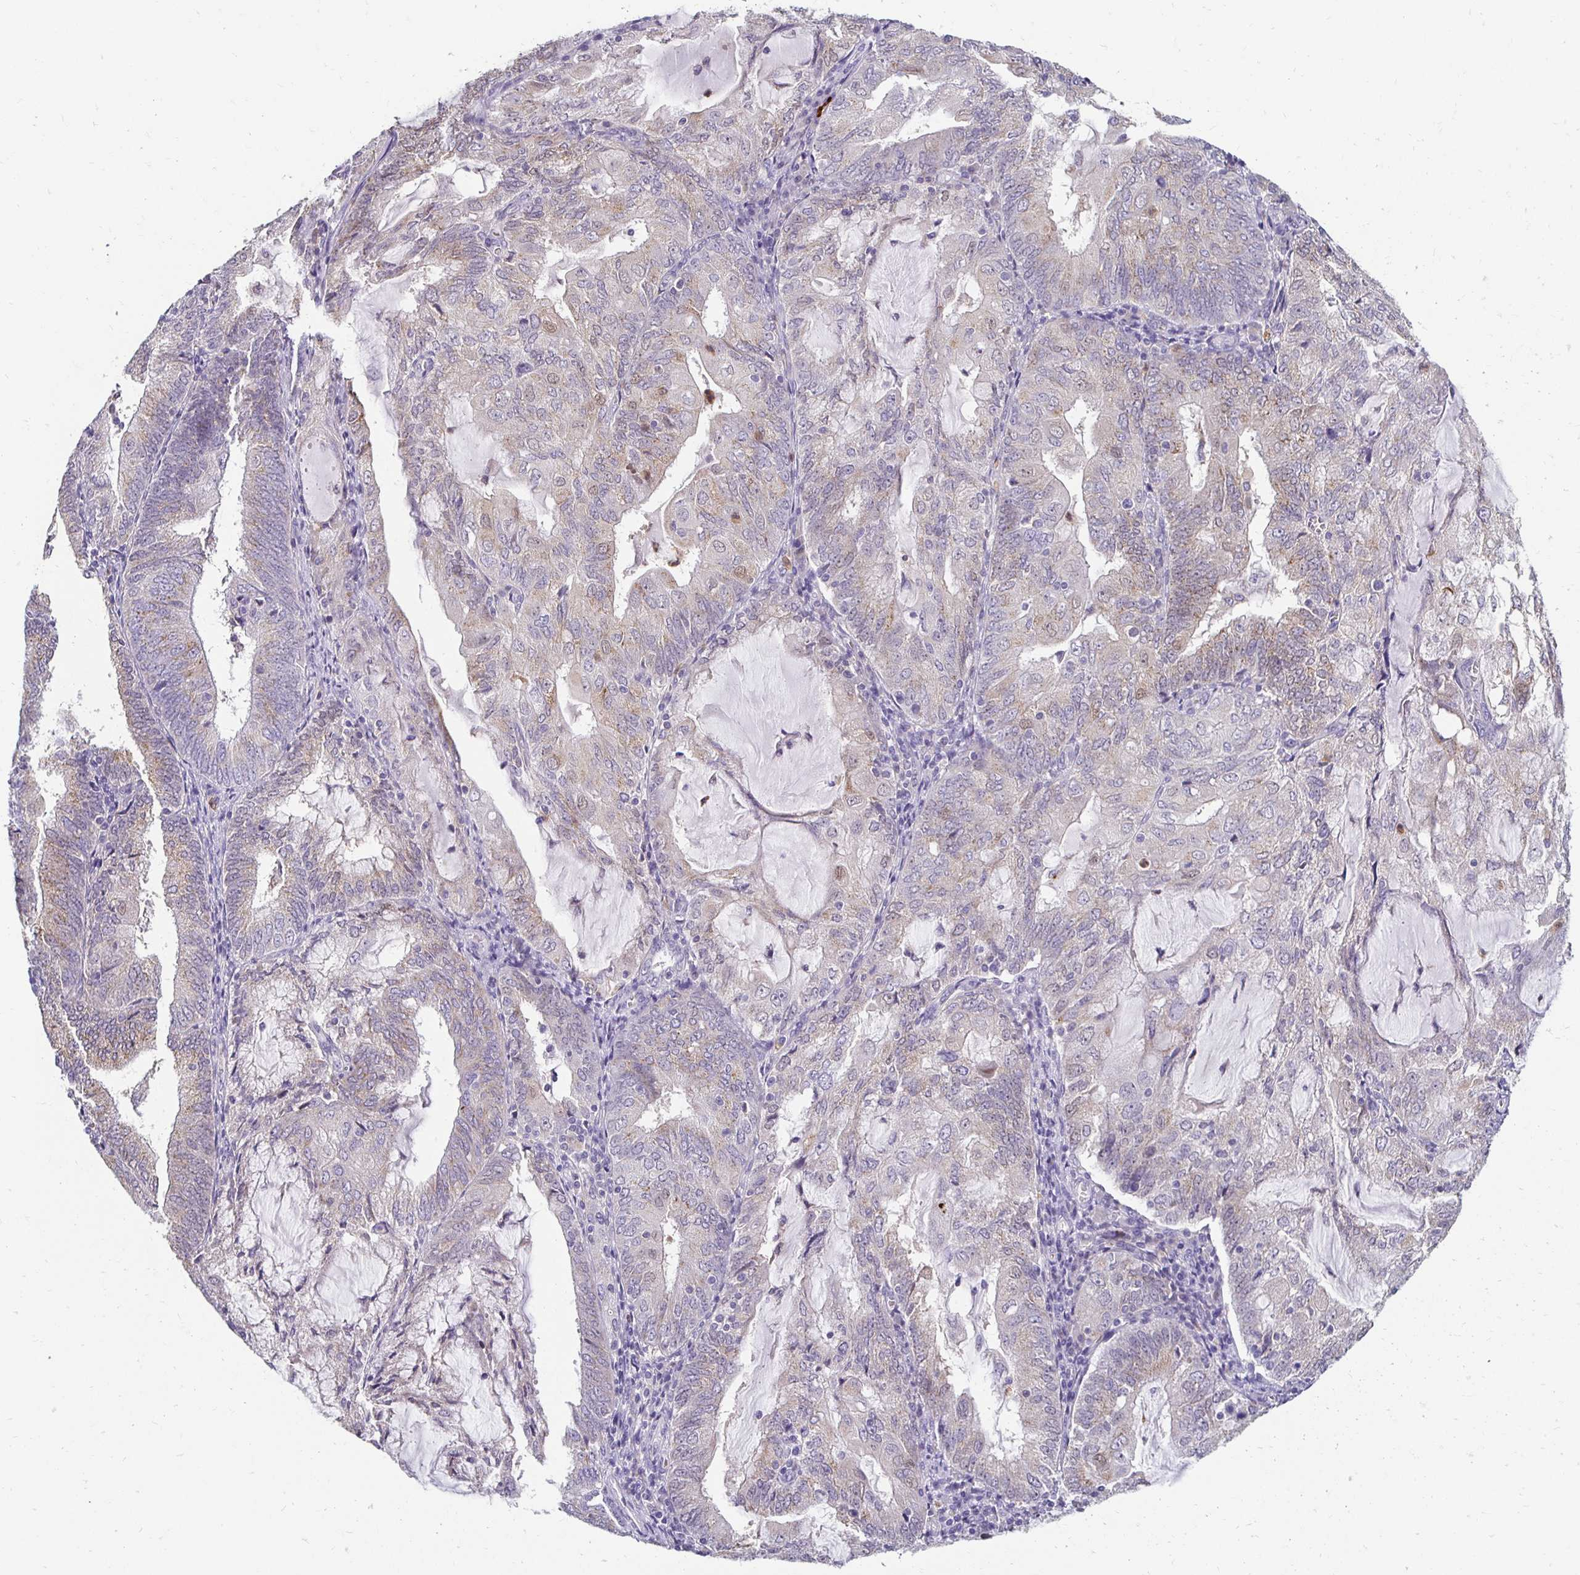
{"staining": {"intensity": "weak", "quantity": "25%-75%", "location": "cytoplasmic/membranous"}, "tissue": "endometrial cancer", "cell_type": "Tumor cells", "image_type": "cancer", "snomed": [{"axis": "morphology", "description": "Adenocarcinoma, NOS"}, {"axis": "topography", "description": "Endometrium"}], "caption": "Immunohistochemical staining of endometrial adenocarcinoma exhibits low levels of weak cytoplasmic/membranous staining in approximately 25%-75% of tumor cells. Nuclei are stained in blue.", "gene": "GK2", "patient": {"sex": "female", "age": 81}}